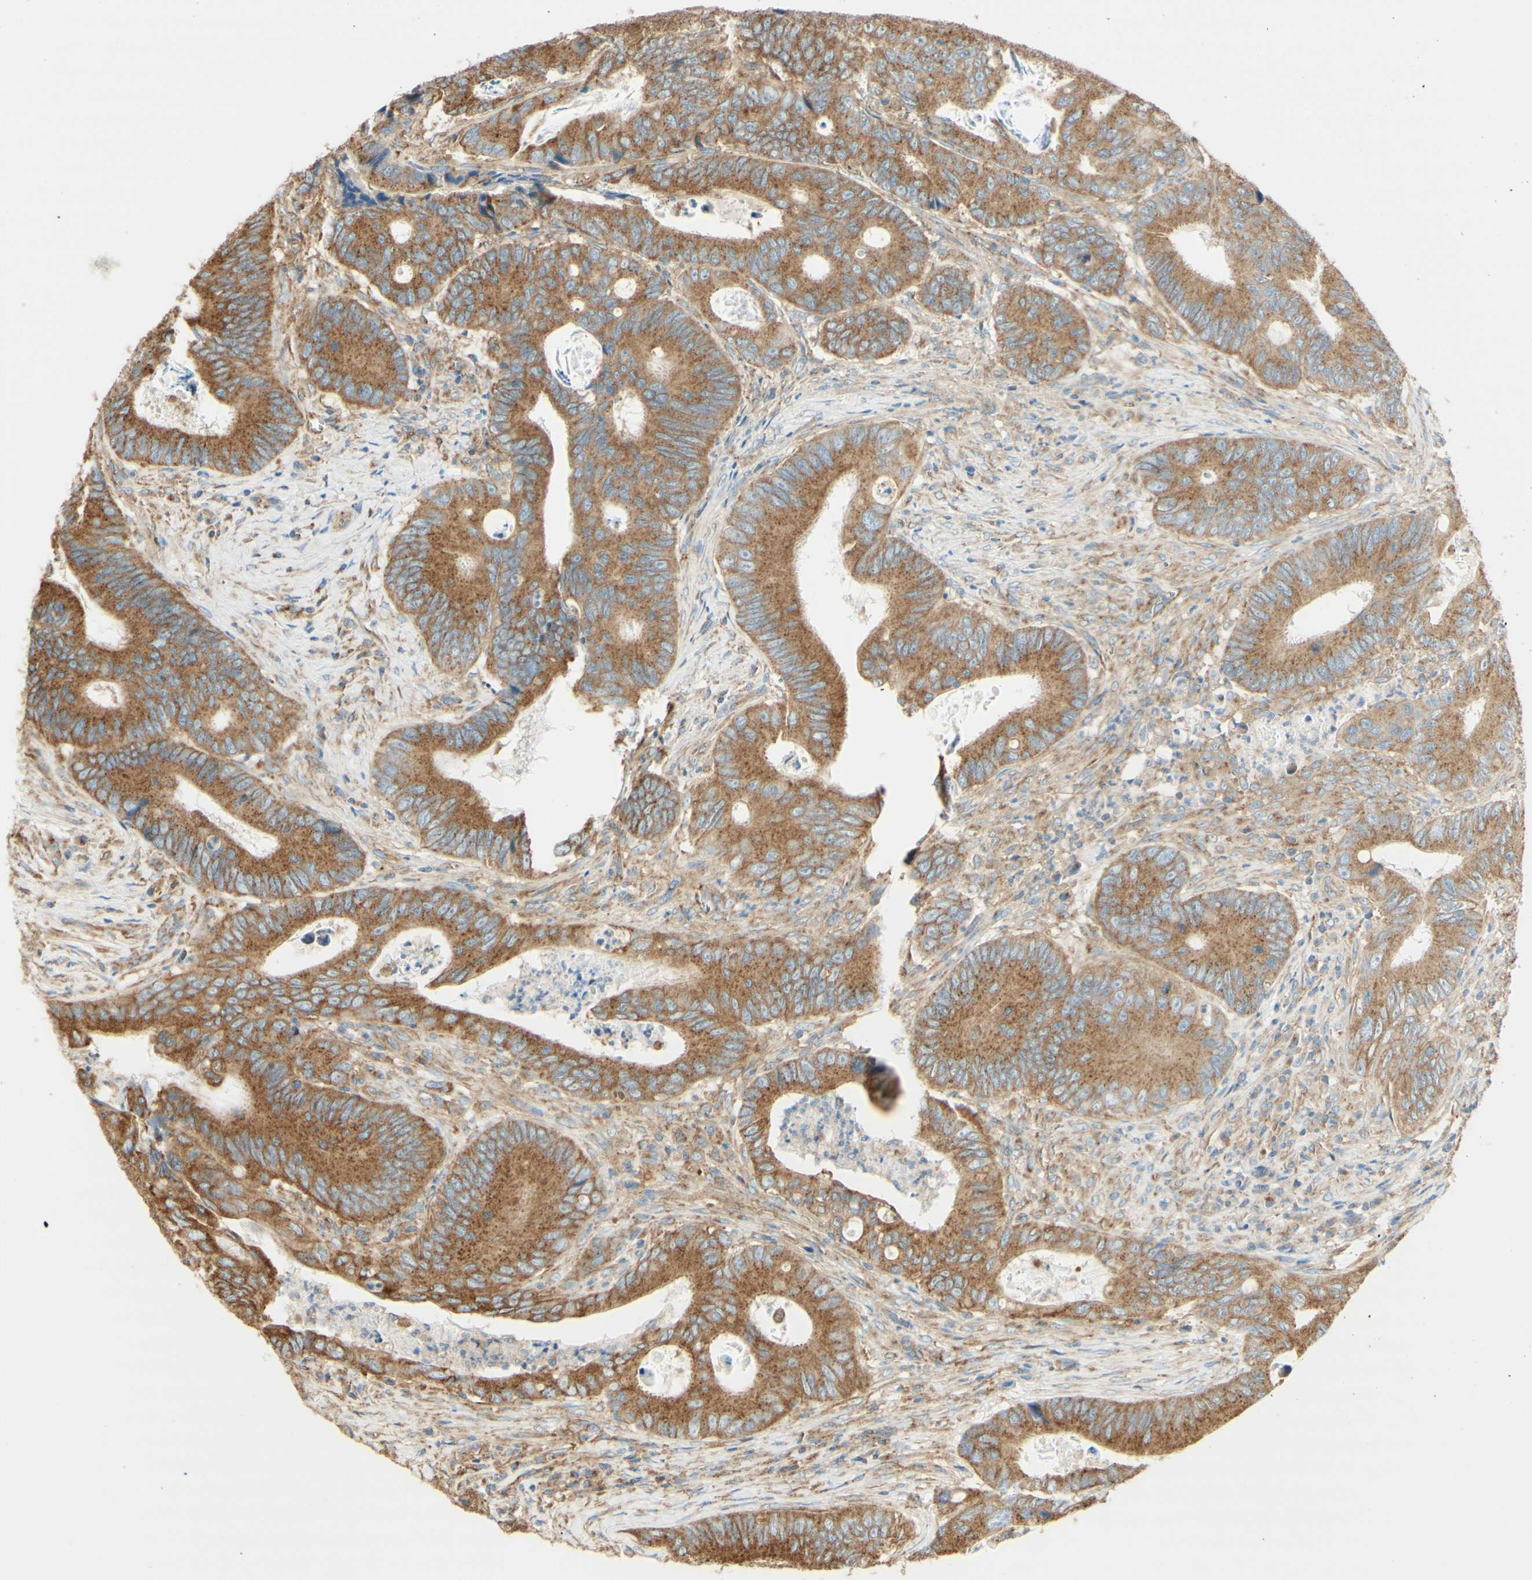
{"staining": {"intensity": "moderate", "quantity": ">75%", "location": "cytoplasmic/membranous"}, "tissue": "colorectal cancer", "cell_type": "Tumor cells", "image_type": "cancer", "snomed": [{"axis": "morphology", "description": "Inflammation, NOS"}, {"axis": "morphology", "description": "Adenocarcinoma, NOS"}, {"axis": "topography", "description": "Colon"}], "caption": "A brown stain labels moderate cytoplasmic/membranous positivity of a protein in human adenocarcinoma (colorectal) tumor cells. The protein is shown in brown color, while the nuclei are stained blue.", "gene": "CLTC", "patient": {"sex": "male", "age": 72}}